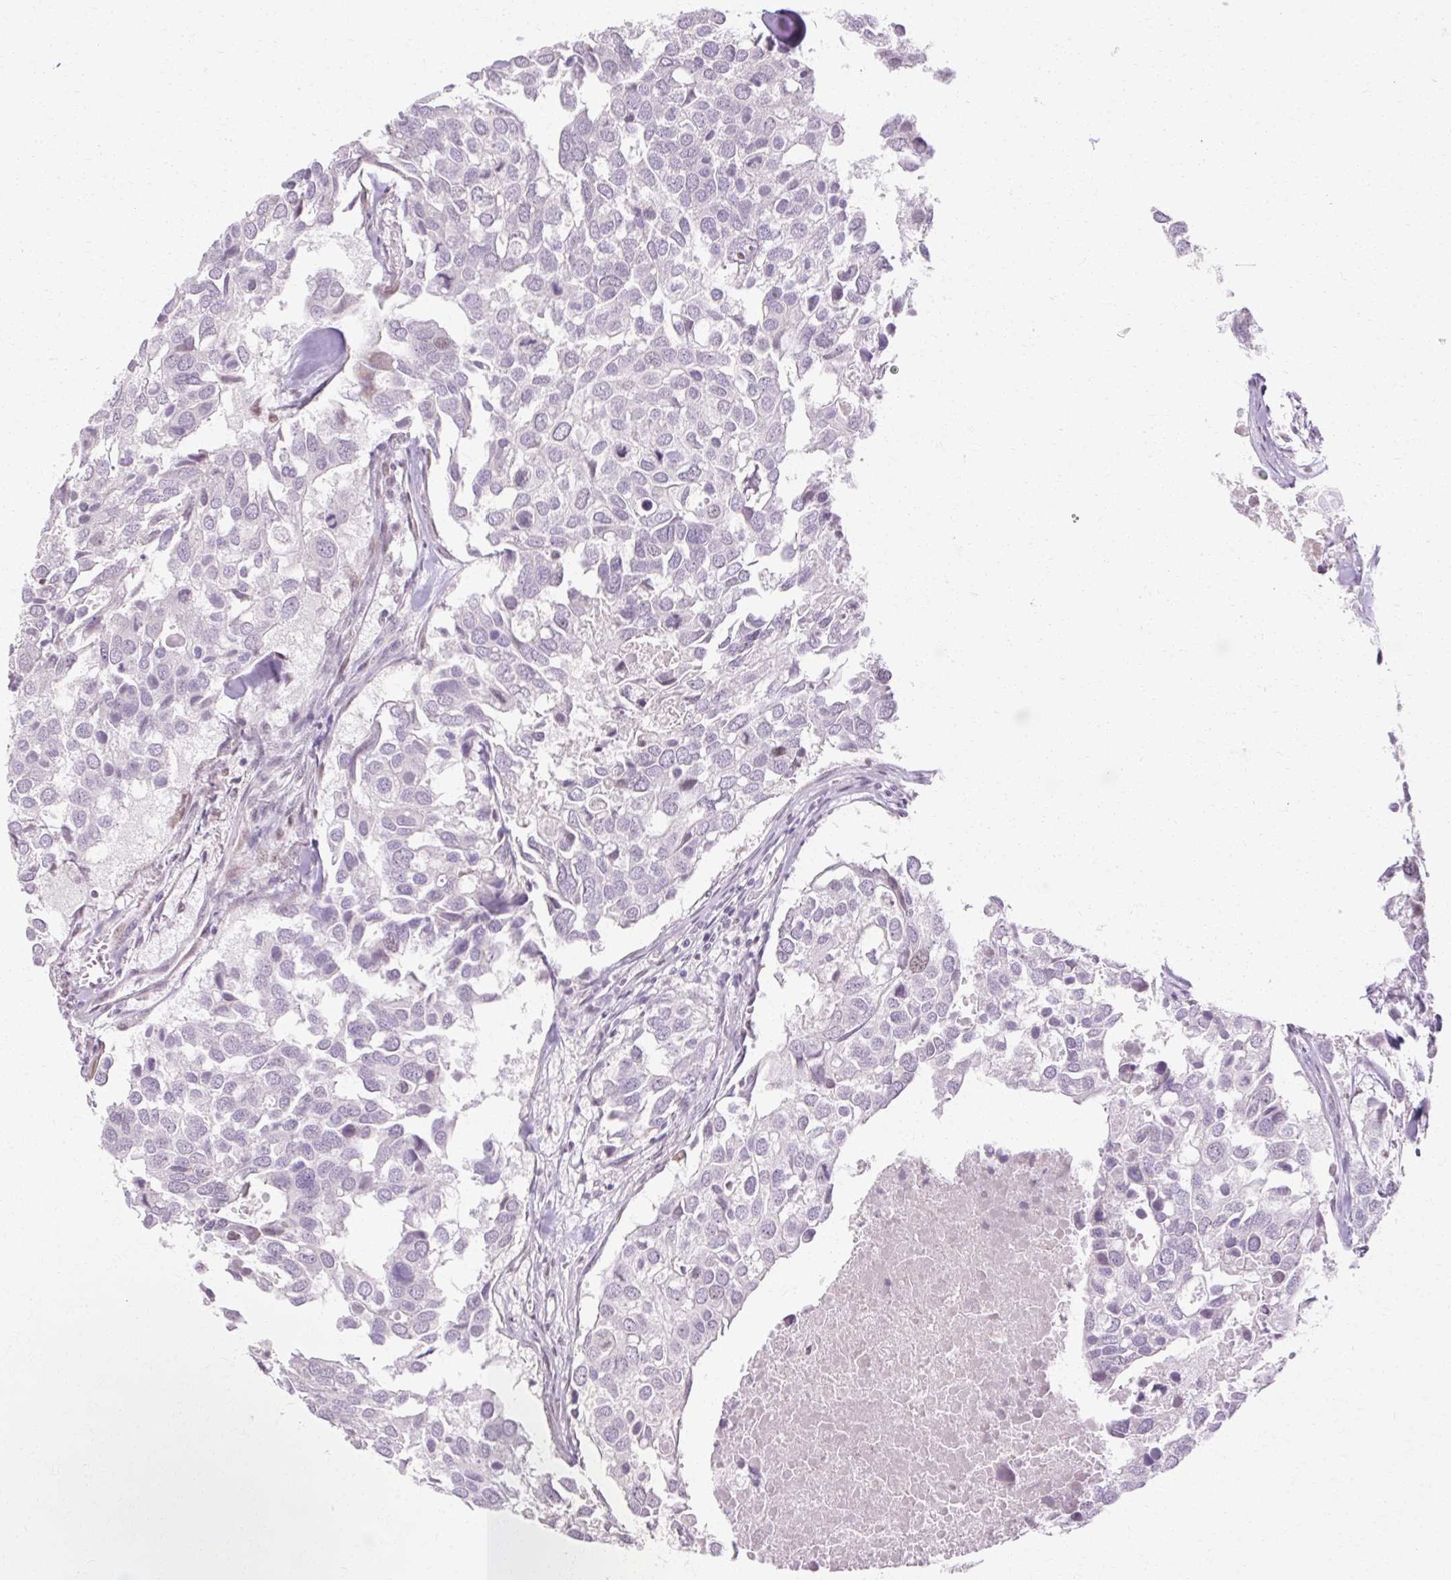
{"staining": {"intensity": "negative", "quantity": "none", "location": "none"}, "tissue": "breast cancer", "cell_type": "Tumor cells", "image_type": "cancer", "snomed": [{"axis": "morphology", "description": "Duct carcinoma"}, {"axis": "topography", "description": "Breast"}], "caption": "Tumor cells show no significant expression in breast cancer.", "gene": "C3orf49", "patient": {"sex": "female", "age": 83}}